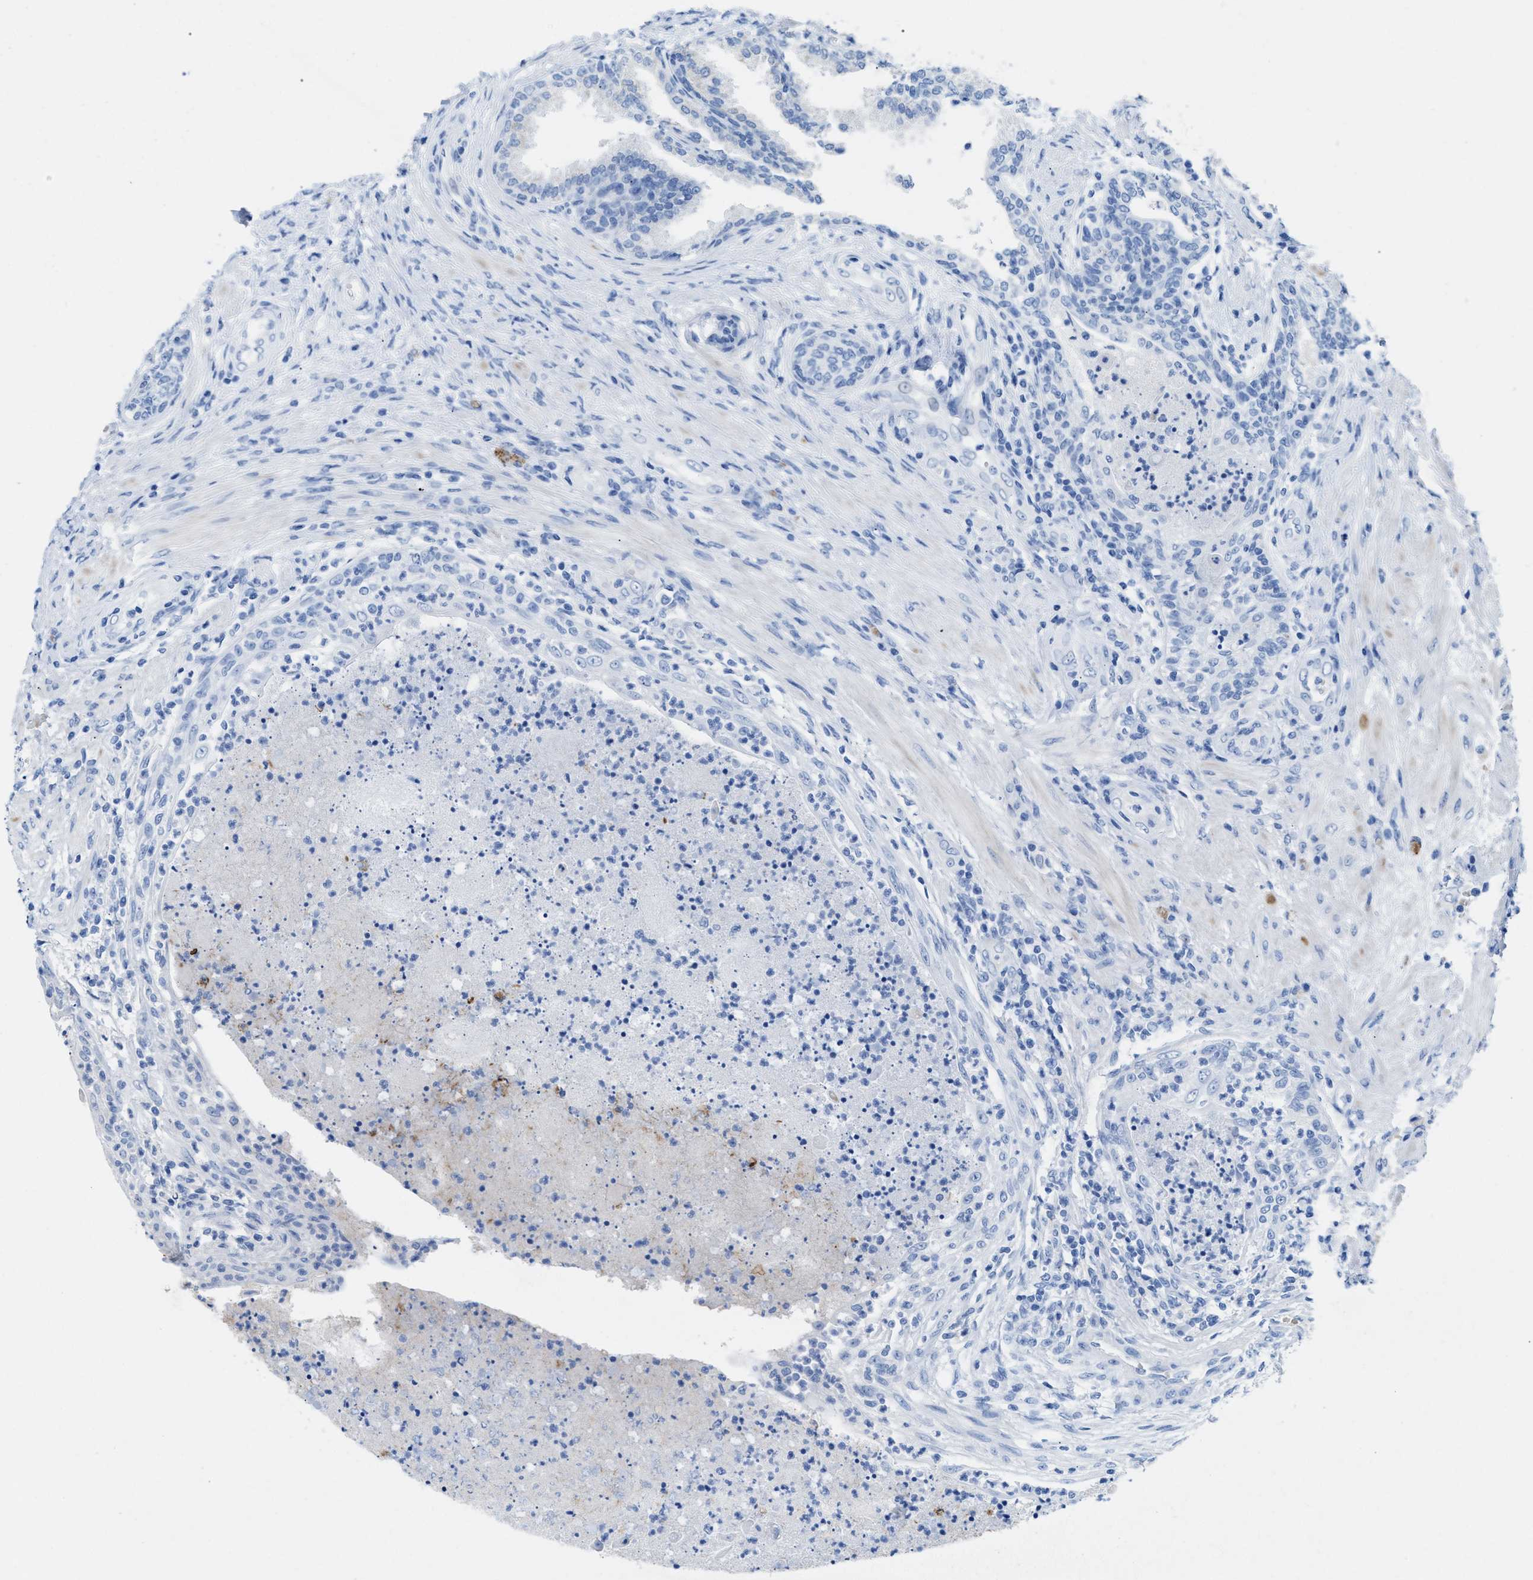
{"staining": {"intensity": "negative", "quantity": "none", "location": "none"}, "tissue": "prostate", "cell_type": "Glandular cells", "image_type": "normal", "snomed": [{"axis": "morphology", "description": "Normal tissue, NOS"}, {"axis": "topography", "description": "Prostate"}], "caption": "Glandular cells are negative for brown protein staining in unremarkable prostate. Nuclei are stained in blue.", "gene": "ANKFN1", "patient": {"sex": "male", "age": 76}}